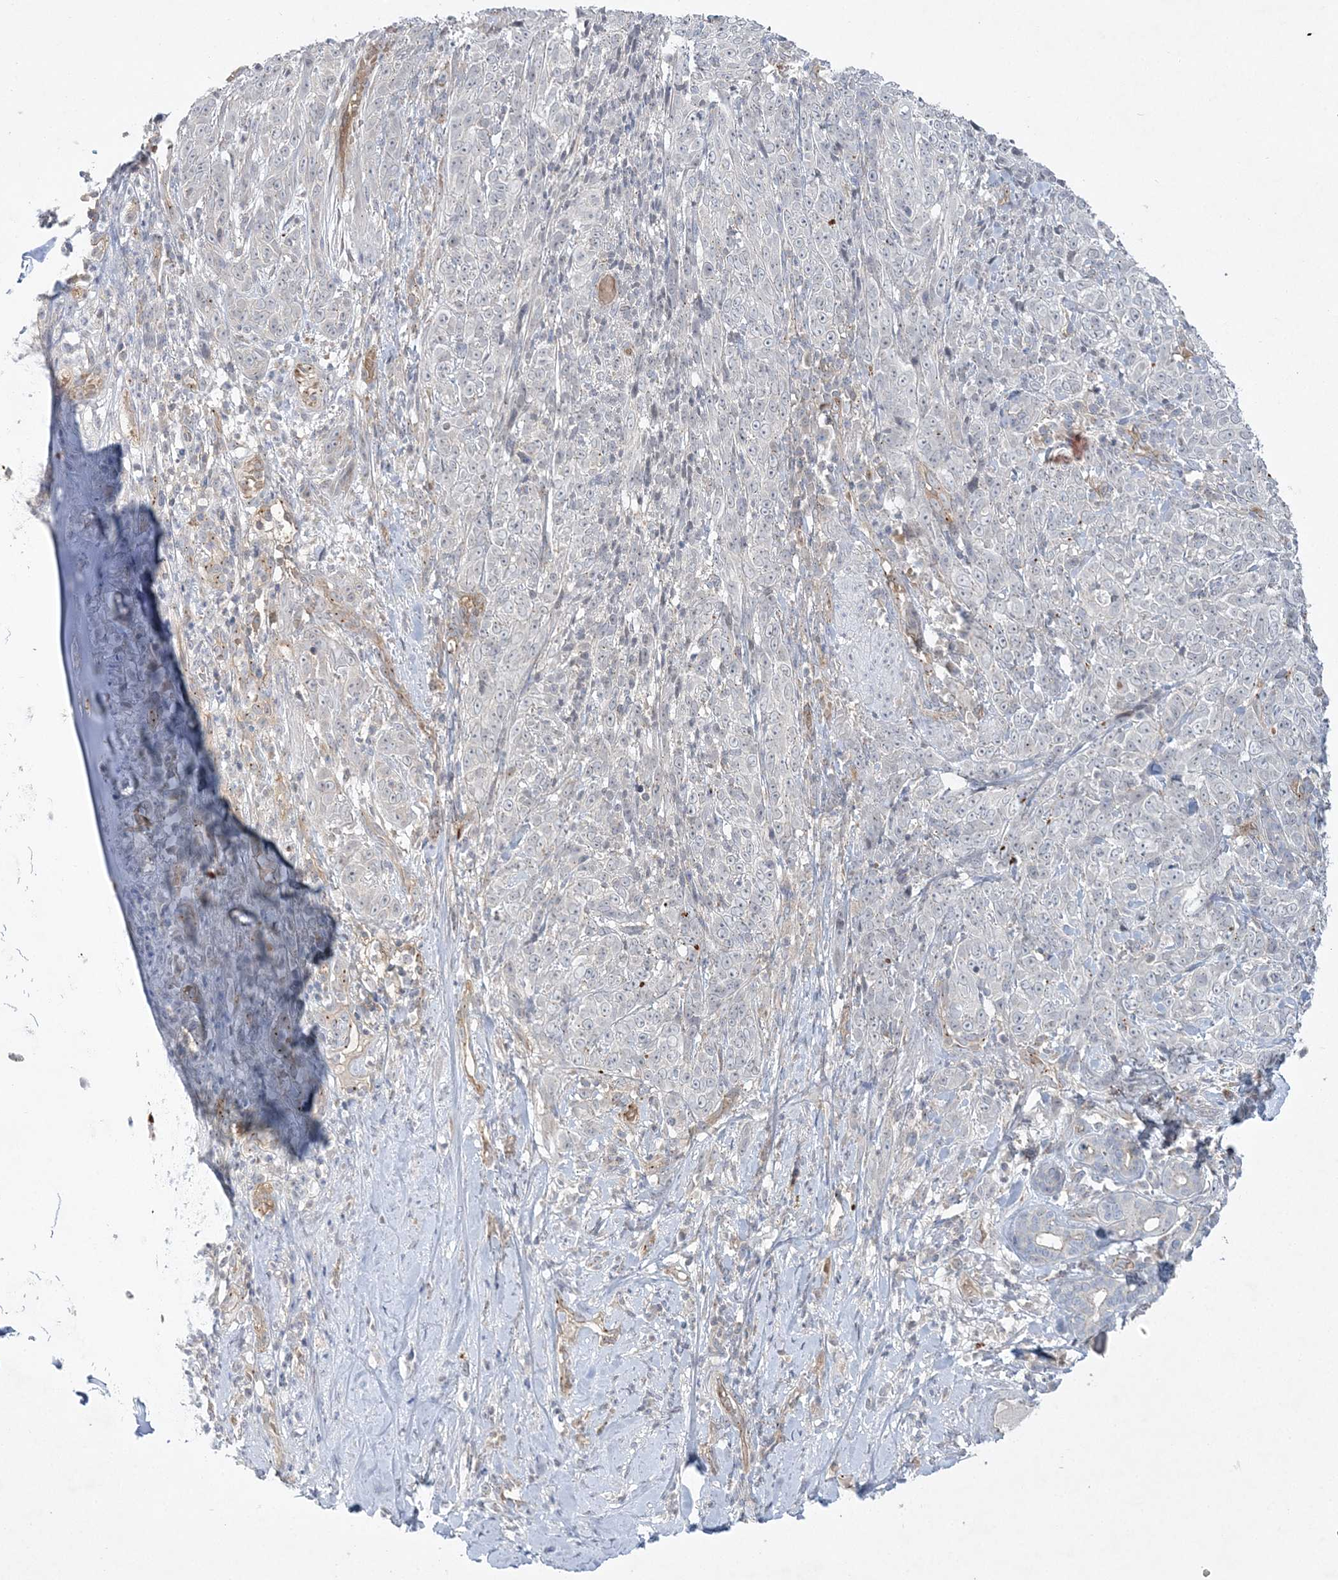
{"staining": {"intensity": "moderate", "quantity": "<25%", "location": "cytoplasmic/membranous"}, "tissue": "adipose tissue", "cell_type": "Adipocytes", "image_type": "normal", "snomed": [{"axis": "morphology", "description": "Normal tissue, NOS"}, {"axis": "morphology", "description": "Basal cell carcinoma"}, {"axis": "topography", "description": "Cartilage tissue"}, {"axis": "topography", "description": "Nasopharynx"}, {"axis": "topography", "description": "Oral tissue"}], "caption": "Adipose tissue stained for a protein (brown) demonstrates moderate cytoplasmic/membranous positive staining in about <25% of adipocytes.", "gene": "ADAMTS12", "patient": {"sex": "female", "age": 77}}